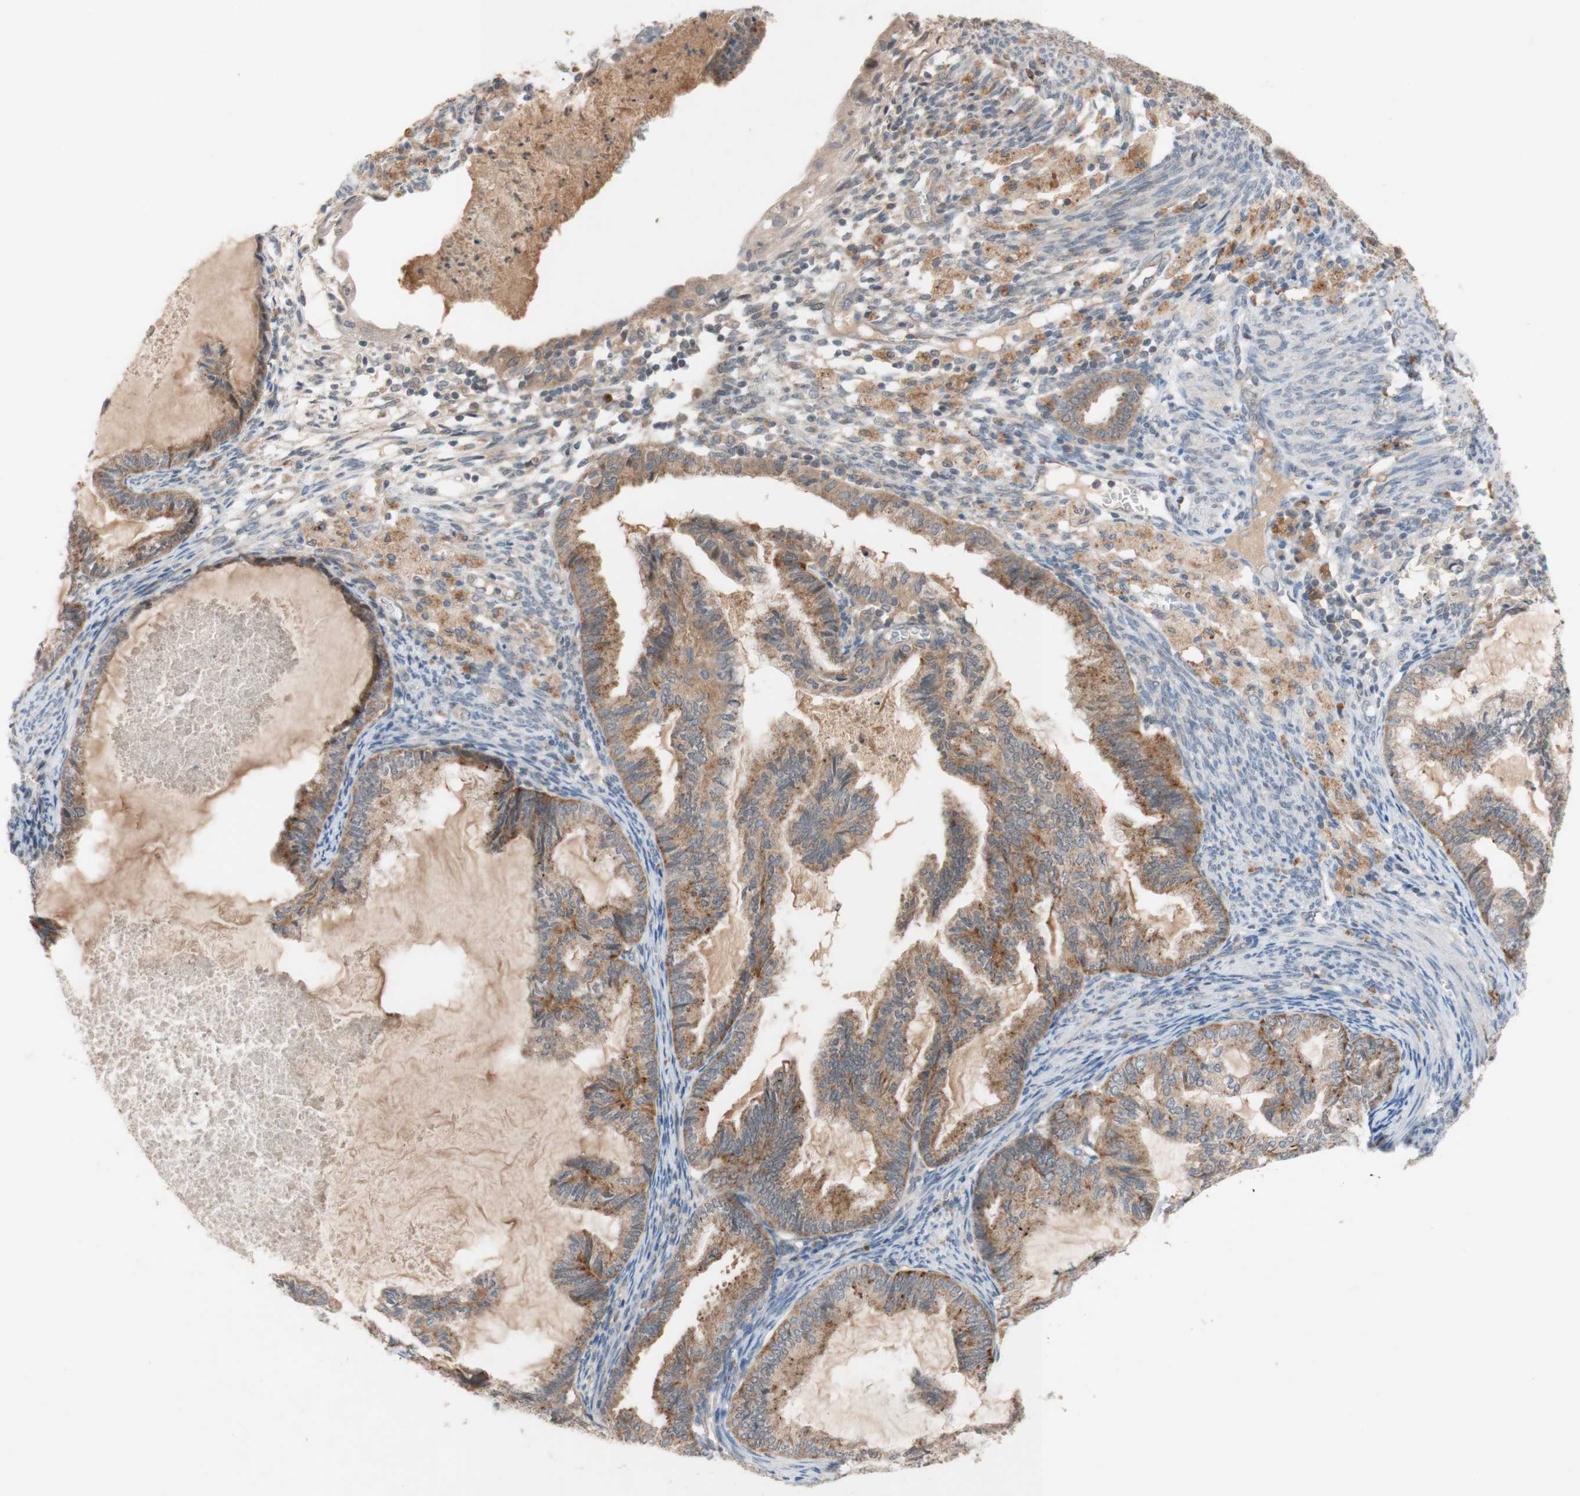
{"staining": {"intensity": "moderate", "quantity": ">75%", "location": "cytoplasmic/membranous"}, "tissue": "cervical cancer", "cell_type": "Tumor cells", "image_type": "cancer", "snomed": [{"axis": "morphology", "description": "Normal tissue, NOS"}, {"axis": "morphology", "description": "Adenocarcinoma, NOS"}, {"axis": "topography", "description": "Cervix"}, {"axis": "topography", "description": "Endometrium"}], "caption": "A micrograph of human cervical cancer stained for a protein reveals moderate cytoplasmic/membranous brown staining in tumor cells. (DAB (3,3'-diaminobenzidine) IHC, brown staining for protein, blue staining for nuclei).", "gene": "PEX2", "patient": {"sex": "female", "age": 86}}